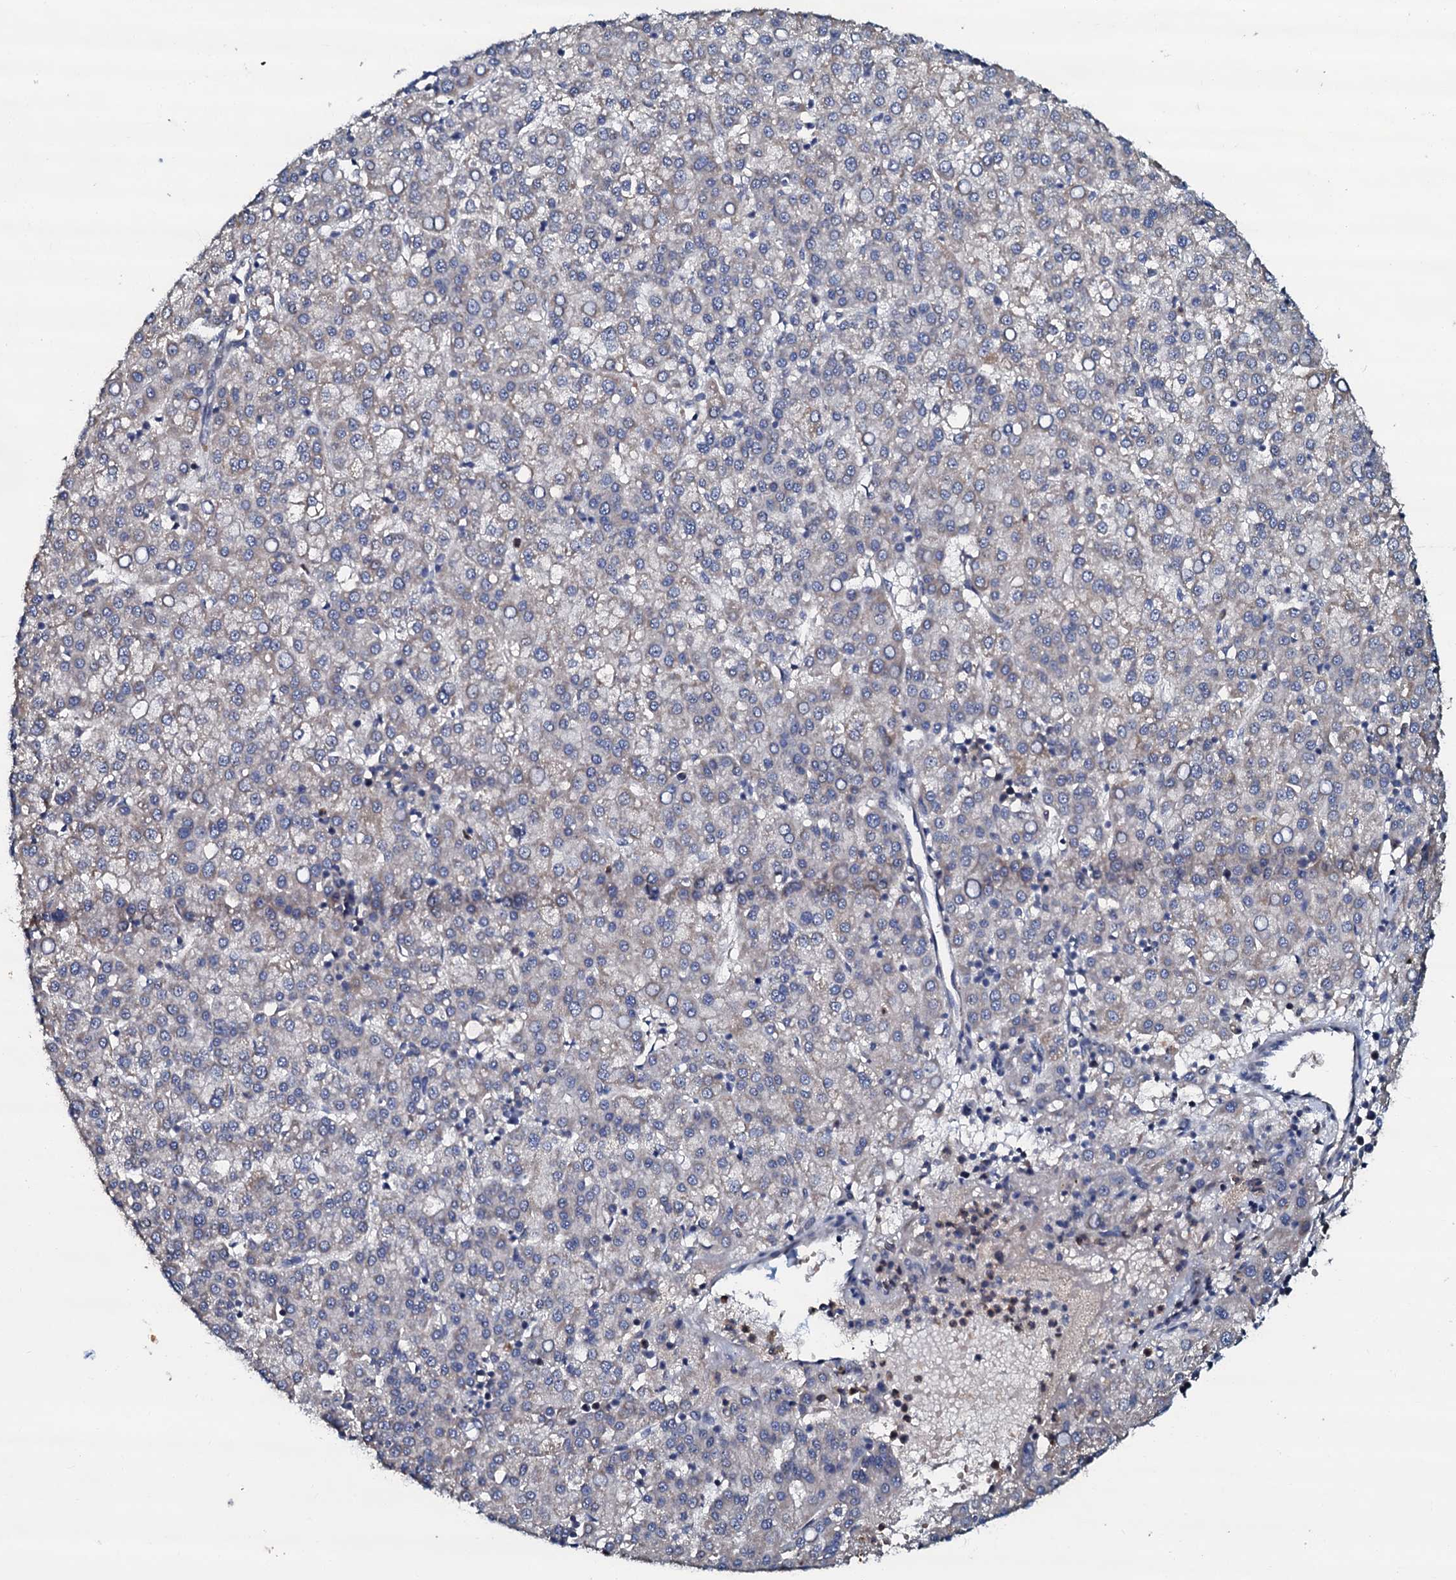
{"staining": {"intensity": "negative", "quantity": "none", "location": "none"}, "tissue": "liver cancer", "cell_type": "Tumor cells", "image_type": "cancer", "snomed": [{"axis": "morphology", "description": "Carcinoma, Hepatocellular, NOS"}, {"axis": "topography", "description": "Liver"}], "caption": "A photomicrograph of human liver hepatocellular carcinoma is negative for staining in tumor cells.", "gene": "CPNE2", "patient": {"sex": "female", "age": 58}}